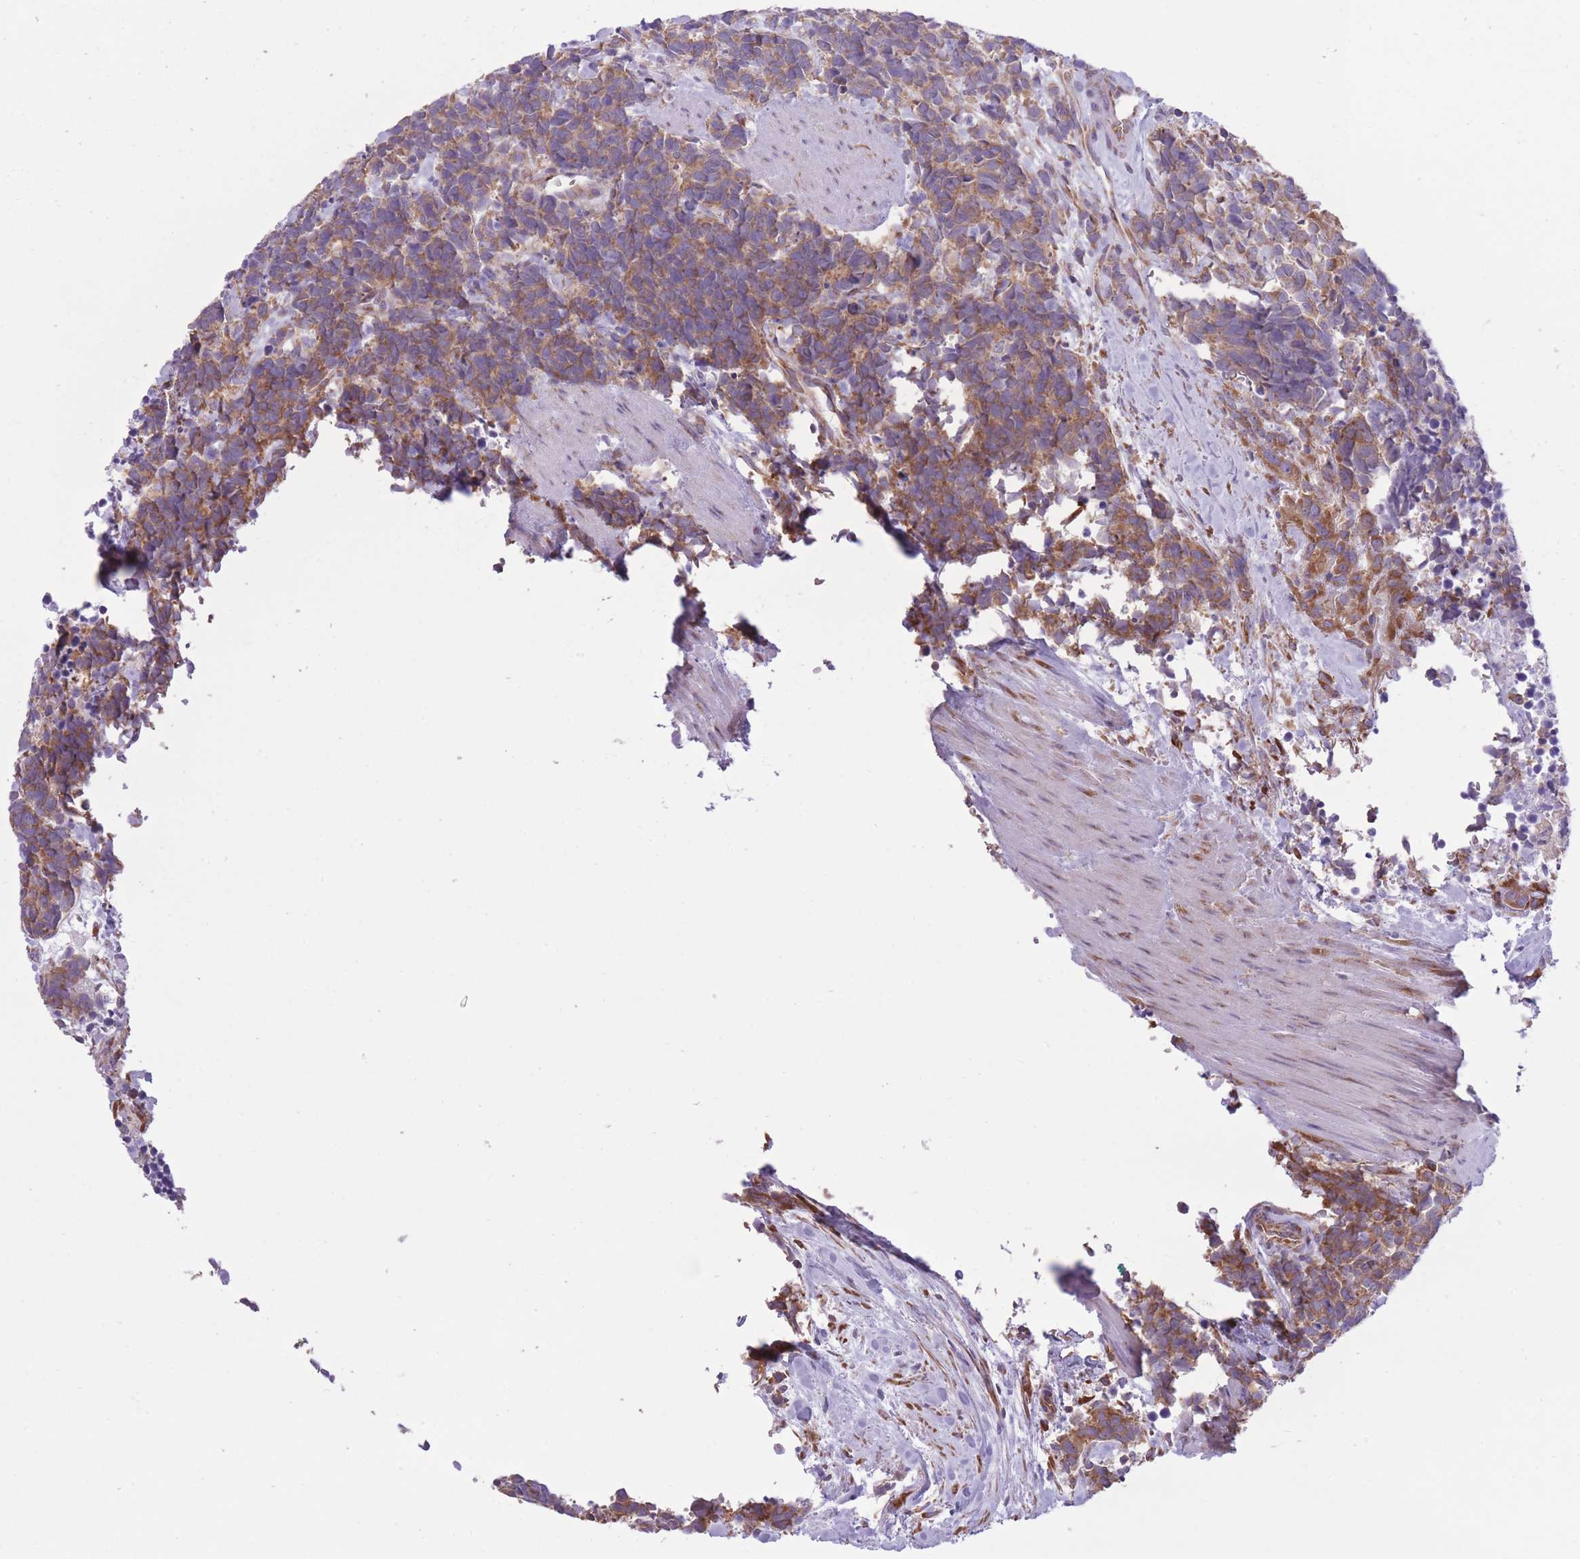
{"staining": {"intensity": "moderate", "quantity": ">75%", "location": "cytoplasmic/membranous"}, "tissue": "carcinoid", "cell_type": "Tumor cells", "image_type": "cancer", "snomed": [{"axis": "morphology", "description": "Carcinoma, NOS"}, {"axis": "morphology", "description": "Carcinoid, malignant, NOS"}, {"axis": "topography", "description": "Prostate"}], "caption": "The immunohistochemical stain shows moderate cytoplasmic/membranous expression in tumor cells of carcinoid tissue.", "gene": "ZNF501", "patient": {"sex": "male", "age": 57}}